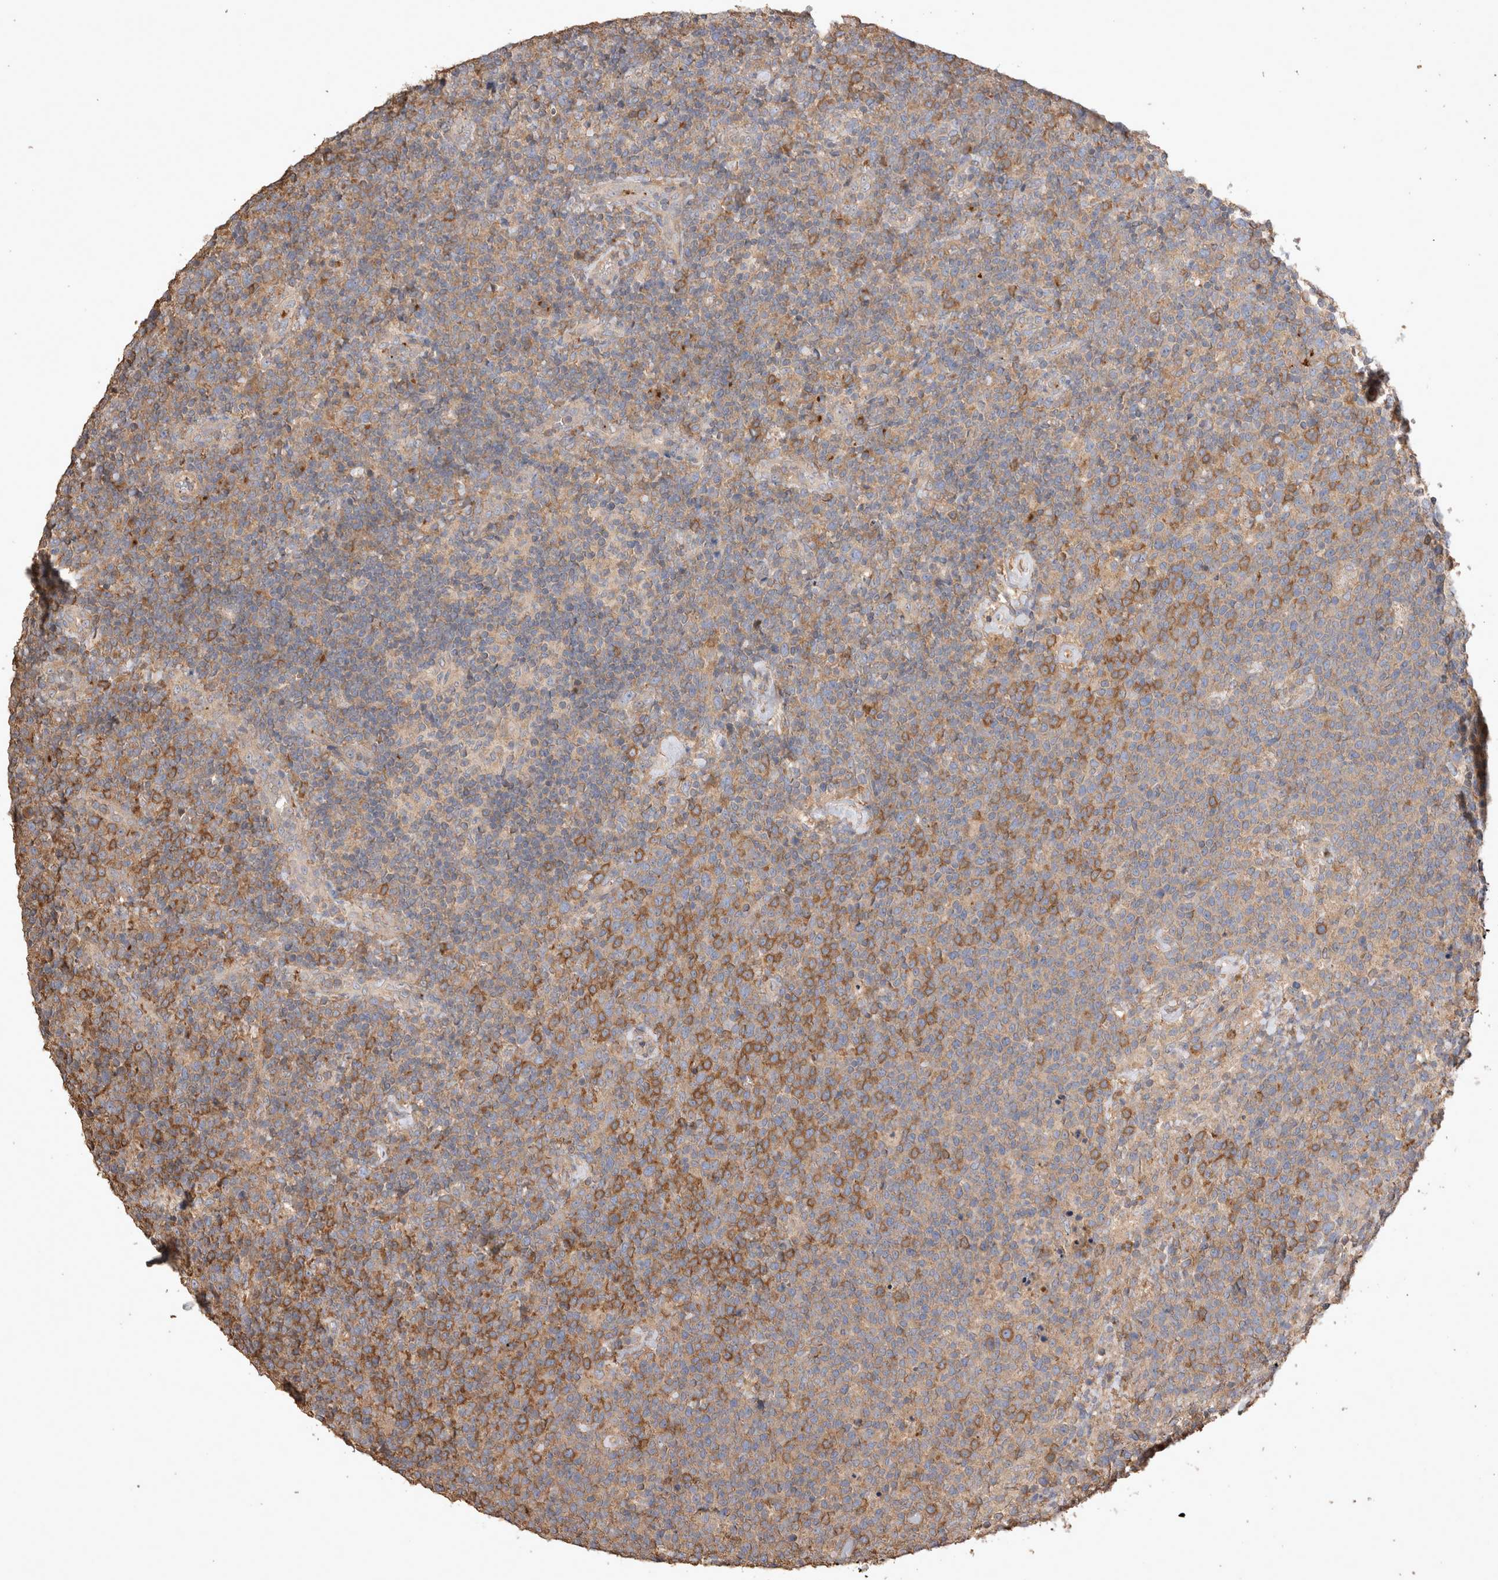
{"staining": {"intensity": "moderate", "quantity": "25%-75%", "location": "cytoplasmic/membranous"}, "tissue": "lymphoma", "cell_type": "Tumor cells", "image_type": "cancer", "snomed": [{"axis": "morphology", "description": "Malignant lymphoma, non-Hodgkin's type, High grade"}, {"axis": "topography", "description": "Lymph node"}], "caption": "Protein staining shows moderate cytoplasmic/membranous expression in approximately 25%-75% of tumor cells in lymphoma.", "gene": "SNX31", "patient": {"sex": "male", "age": 61}}